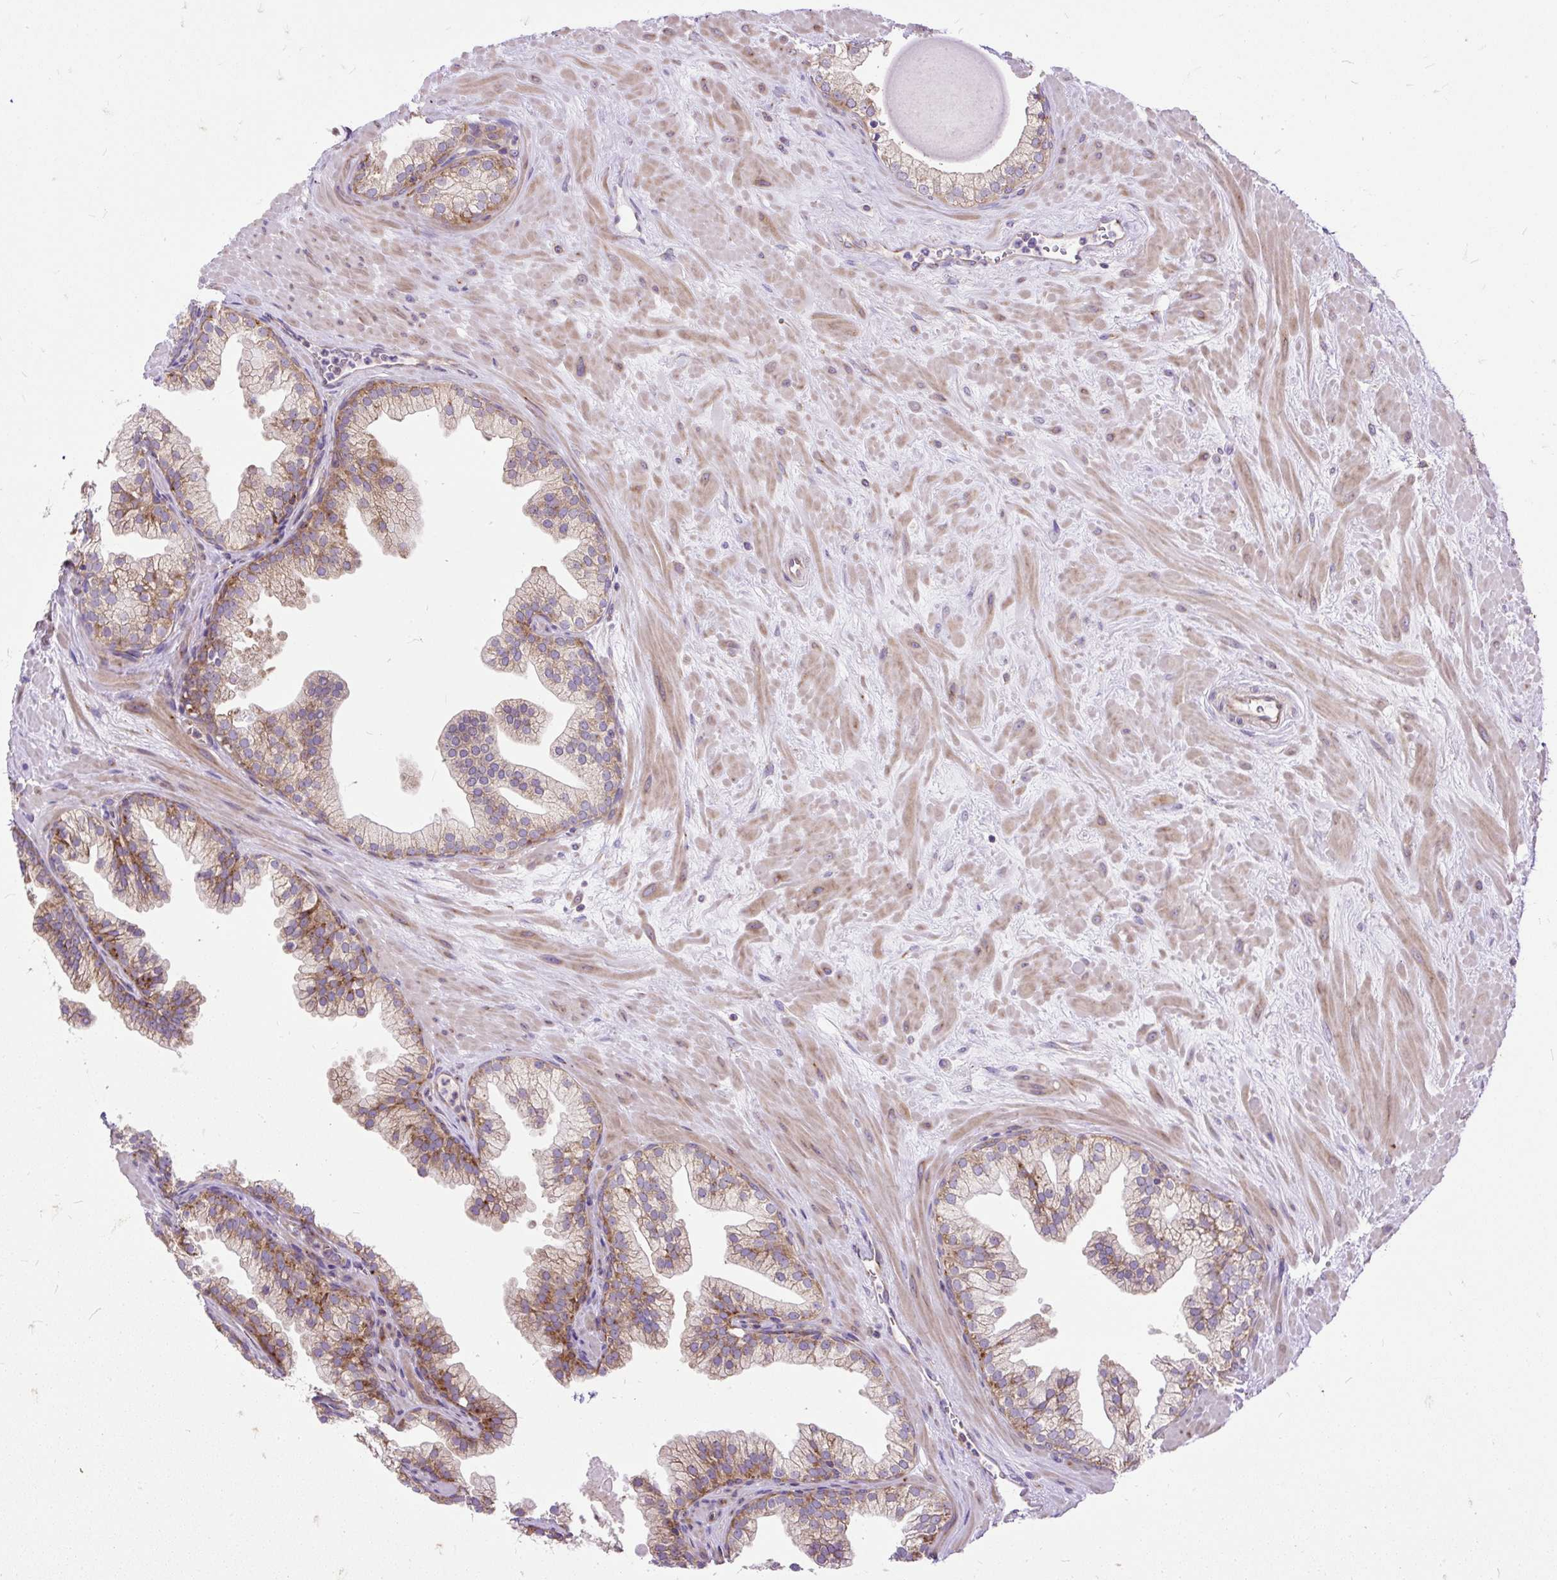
{"staining": {"intensity": "moderate", "quantity": "25%-75%", "location": "cytoplasmic/membranous"}, "tissue": "prostate", "cell_type": "Glandular cells", "image_type": "normal", "snomed": [{"axis": "morphology", "description": "Normal tissue, NOS"}, {"axis": "topography", "description": "Prostate"}, {"axis": "topography", "description": "Peripheral nerve tissue"}], "caption": "DAB immunohistochemical staining of normal human prostate demonstrates moderate cytoplasmic/membranous protein positivity in approximately 25%-75% of glandular cells.", "gene": "RPS5", "patient": {"sex": "male", "age": 61}}